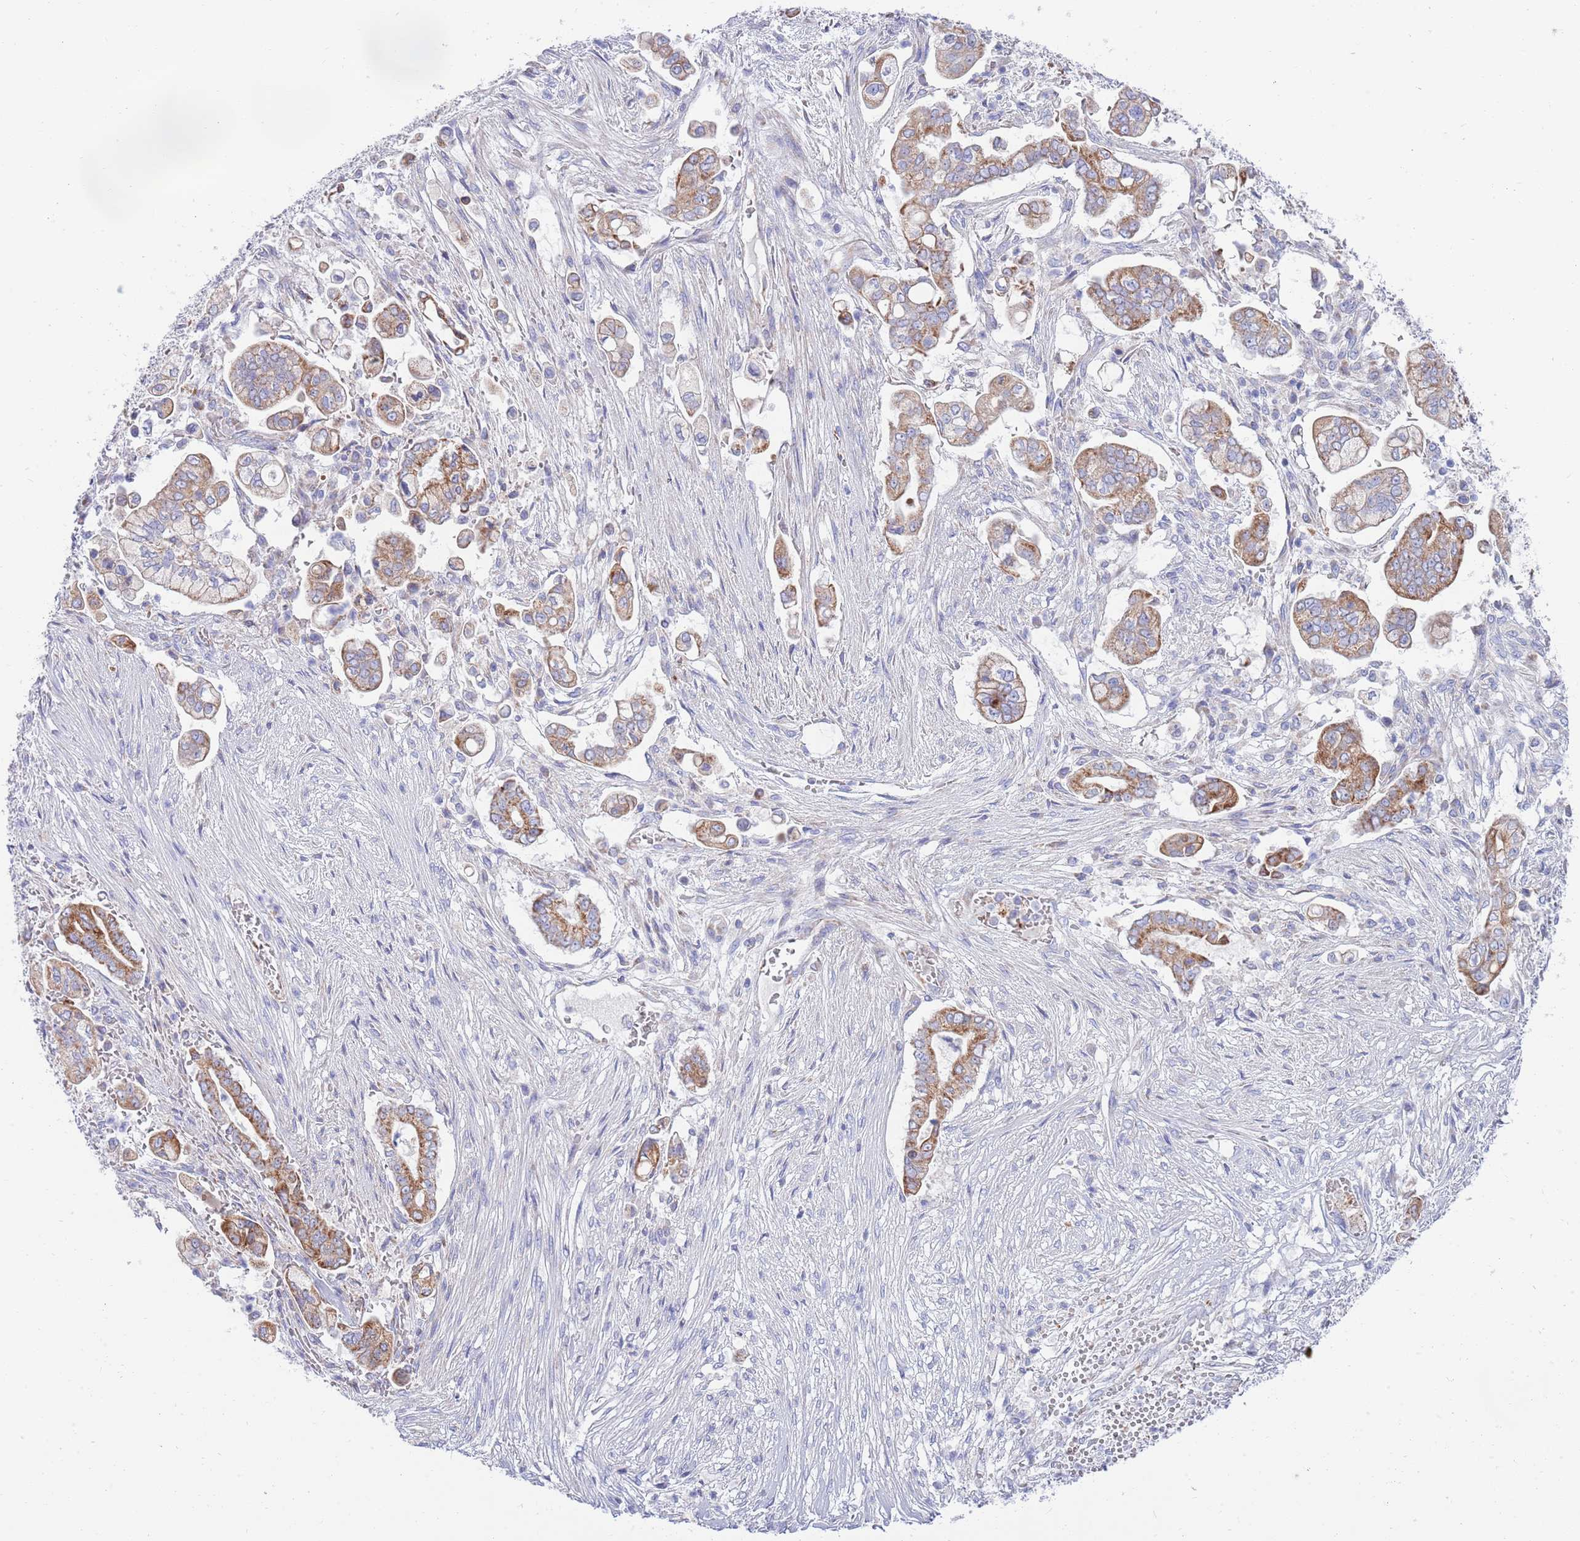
{"staining": {"intensity": "moderate", "quantity": "25%-75%", "location": "cytoplasmic/membranous"}, "tissue": "pancreatic cancer", "cell_type": "Tumor cells", "image_type": "cancer", "snomed": [{"axis": "morphology", "description": "Adenocarcinoma, NOS"}, {"axis": "topography", "description": "Pancreas"}], "caption": "Moderate cytoplasmic/membranous positivity is present in approximately 25%-75% of tumor cells in pancreatic adenocarcinoma.", "gene": "EMC8", "patient": {"sex": "female", "age": 69}}